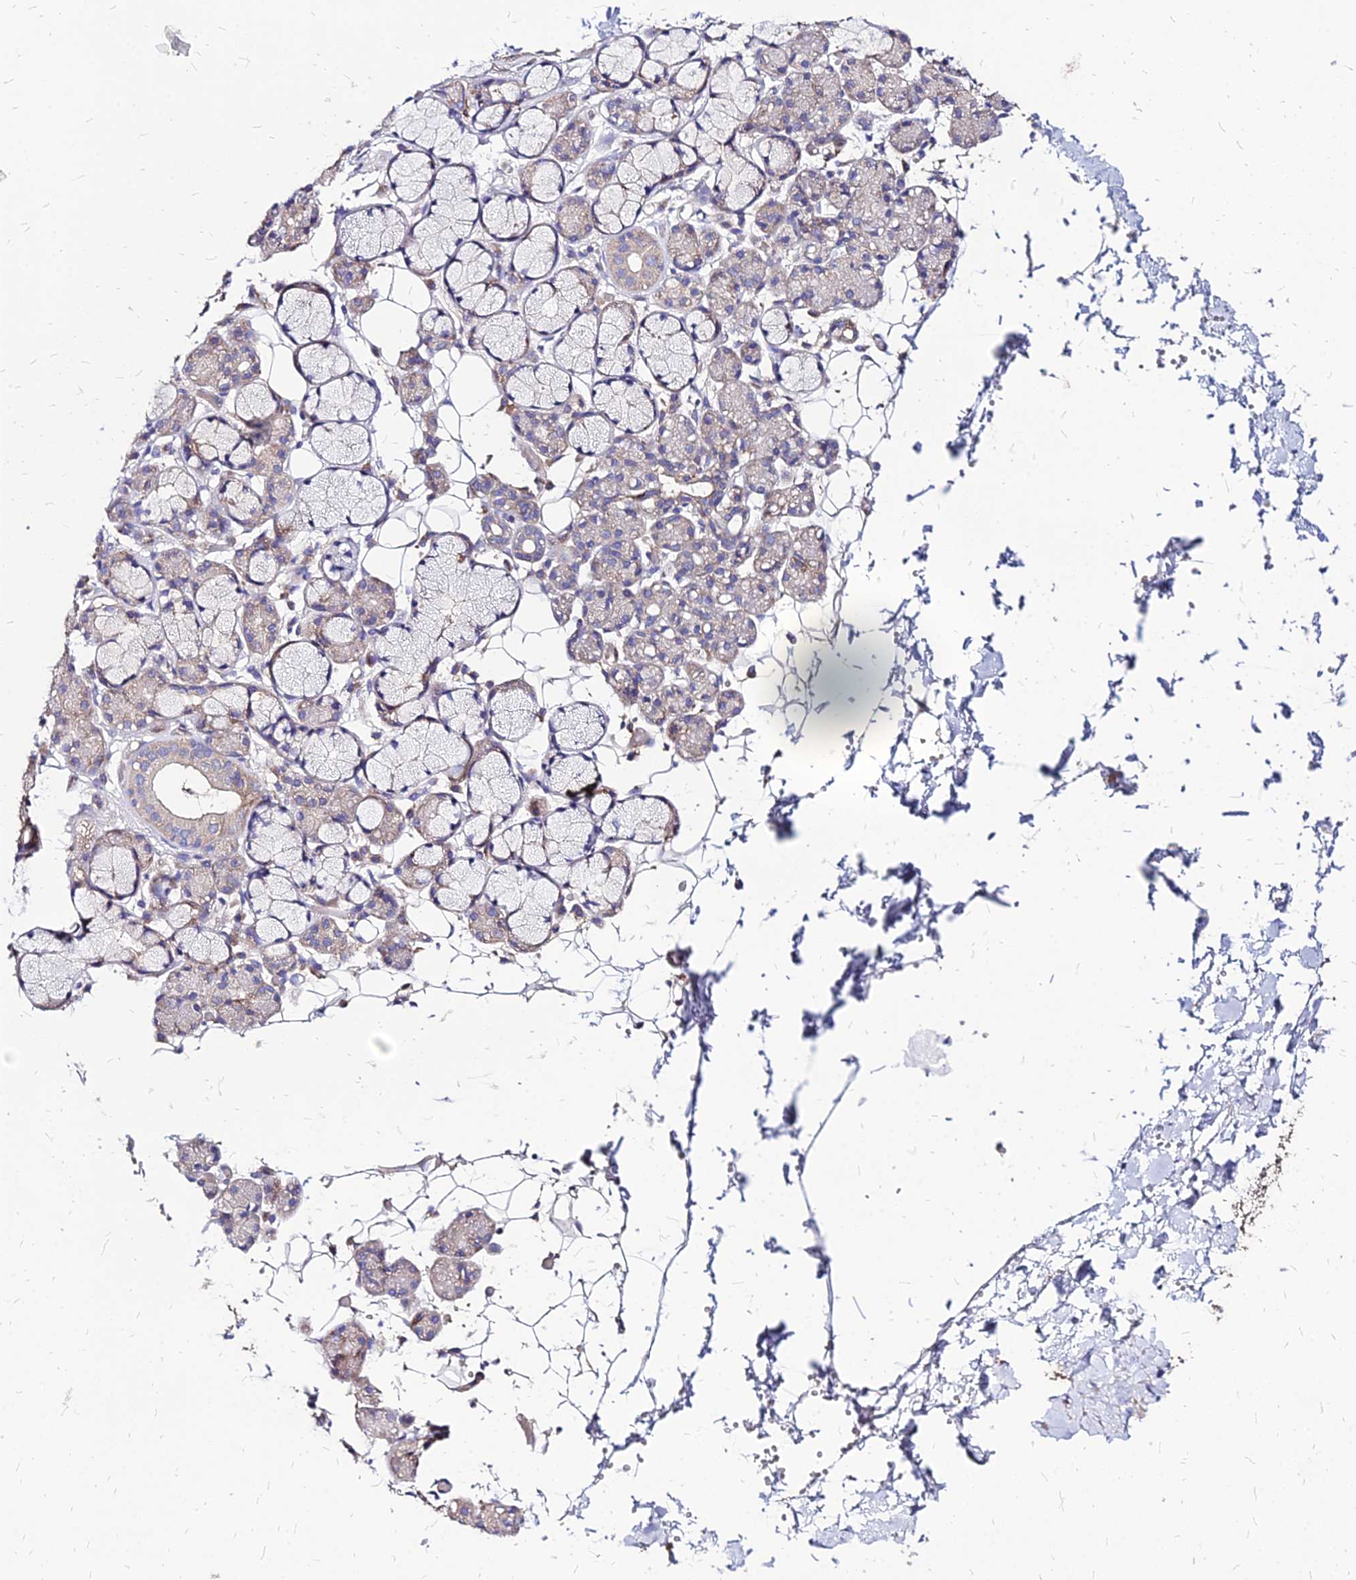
{"staining": {"intensity": "negative", "quantity": "none", "location": "none"}, "tissue": "salivary gland", "cell_type": "Glandular cells", "image_type": "normal", "snomed": [{"axis": "morphology", "description": "Normal tissue, NOS"}, {"axis": "topography", "description": "Salivary gland"}], "caption": "Immunohistochemistry (IHC) micrograph of normal salivary gland: salivary gland stained with DAB (3,3'-diaminobenzidine) reveals no significant protein staining in glandular cells. (Brightfield microscopy of DAB (3,3'-diaminobenzidine) IHC at high magnification).", "gene": "COMMD10", "patient": {"sex": "male", "age": 63}}